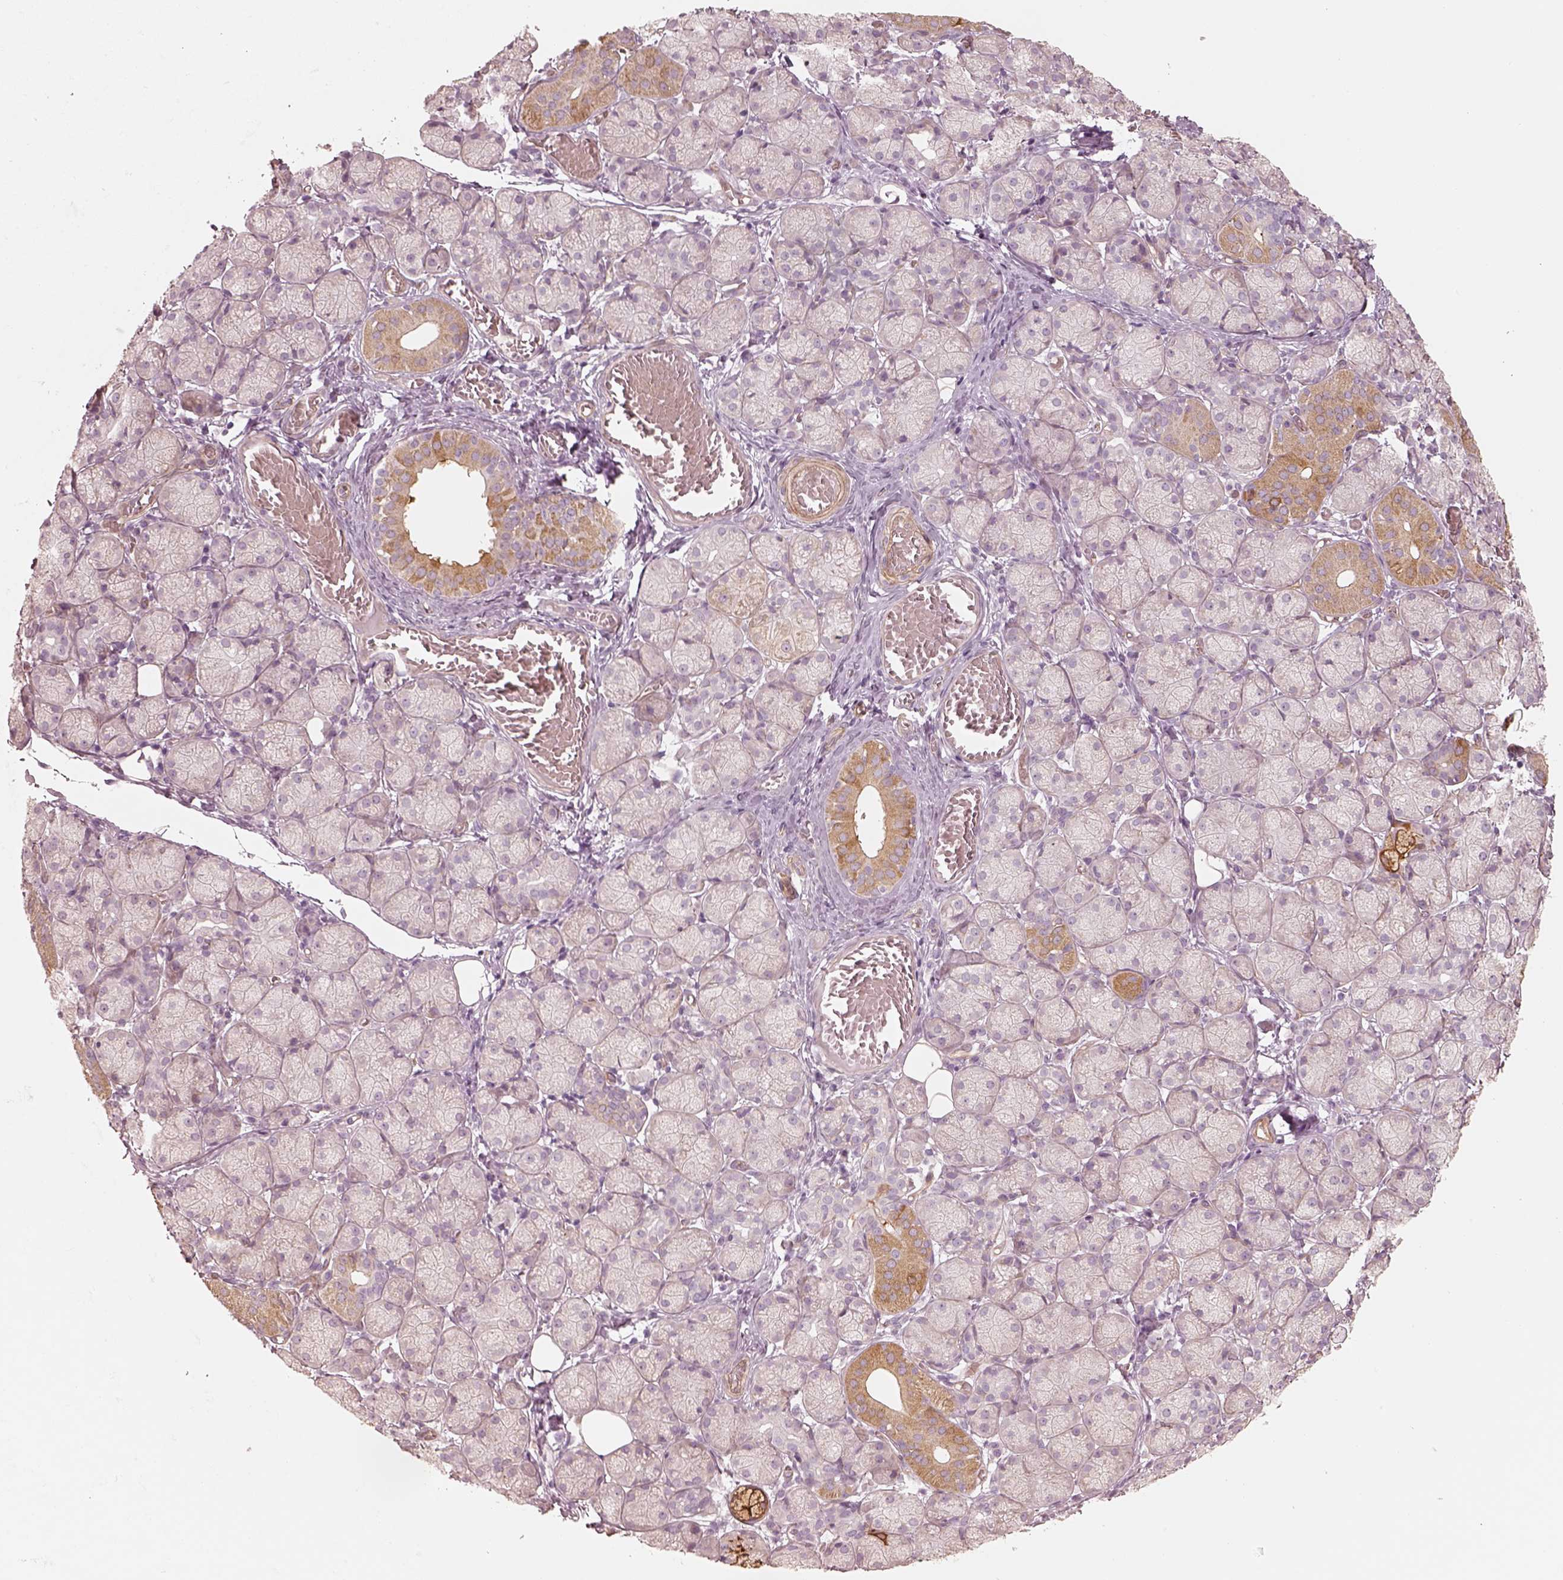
{"staining": {"intensity": "moderate", "quantity": "<25%", "location": "cytoplasmic/membranous"}, "tissue": "salivary gland", "cell_type": "Glandular cells", "image_type": "normal", "snomed": [{"axis": "morphology", "description": "Normal tissue, NOS"}, {"axis": "topography", "description": "Salivary gland"}, {"axis": "topography", "description": "Peripheral nerve tissue"}], "caption": "Immunohistochemistry of normal human salivary gland reveals low levels of moderate cytoplasmic/membranous staining in approximately <25% of glandular cells.", "gene": "CRYM", "patient": {"sex": "female", "age": 24}}